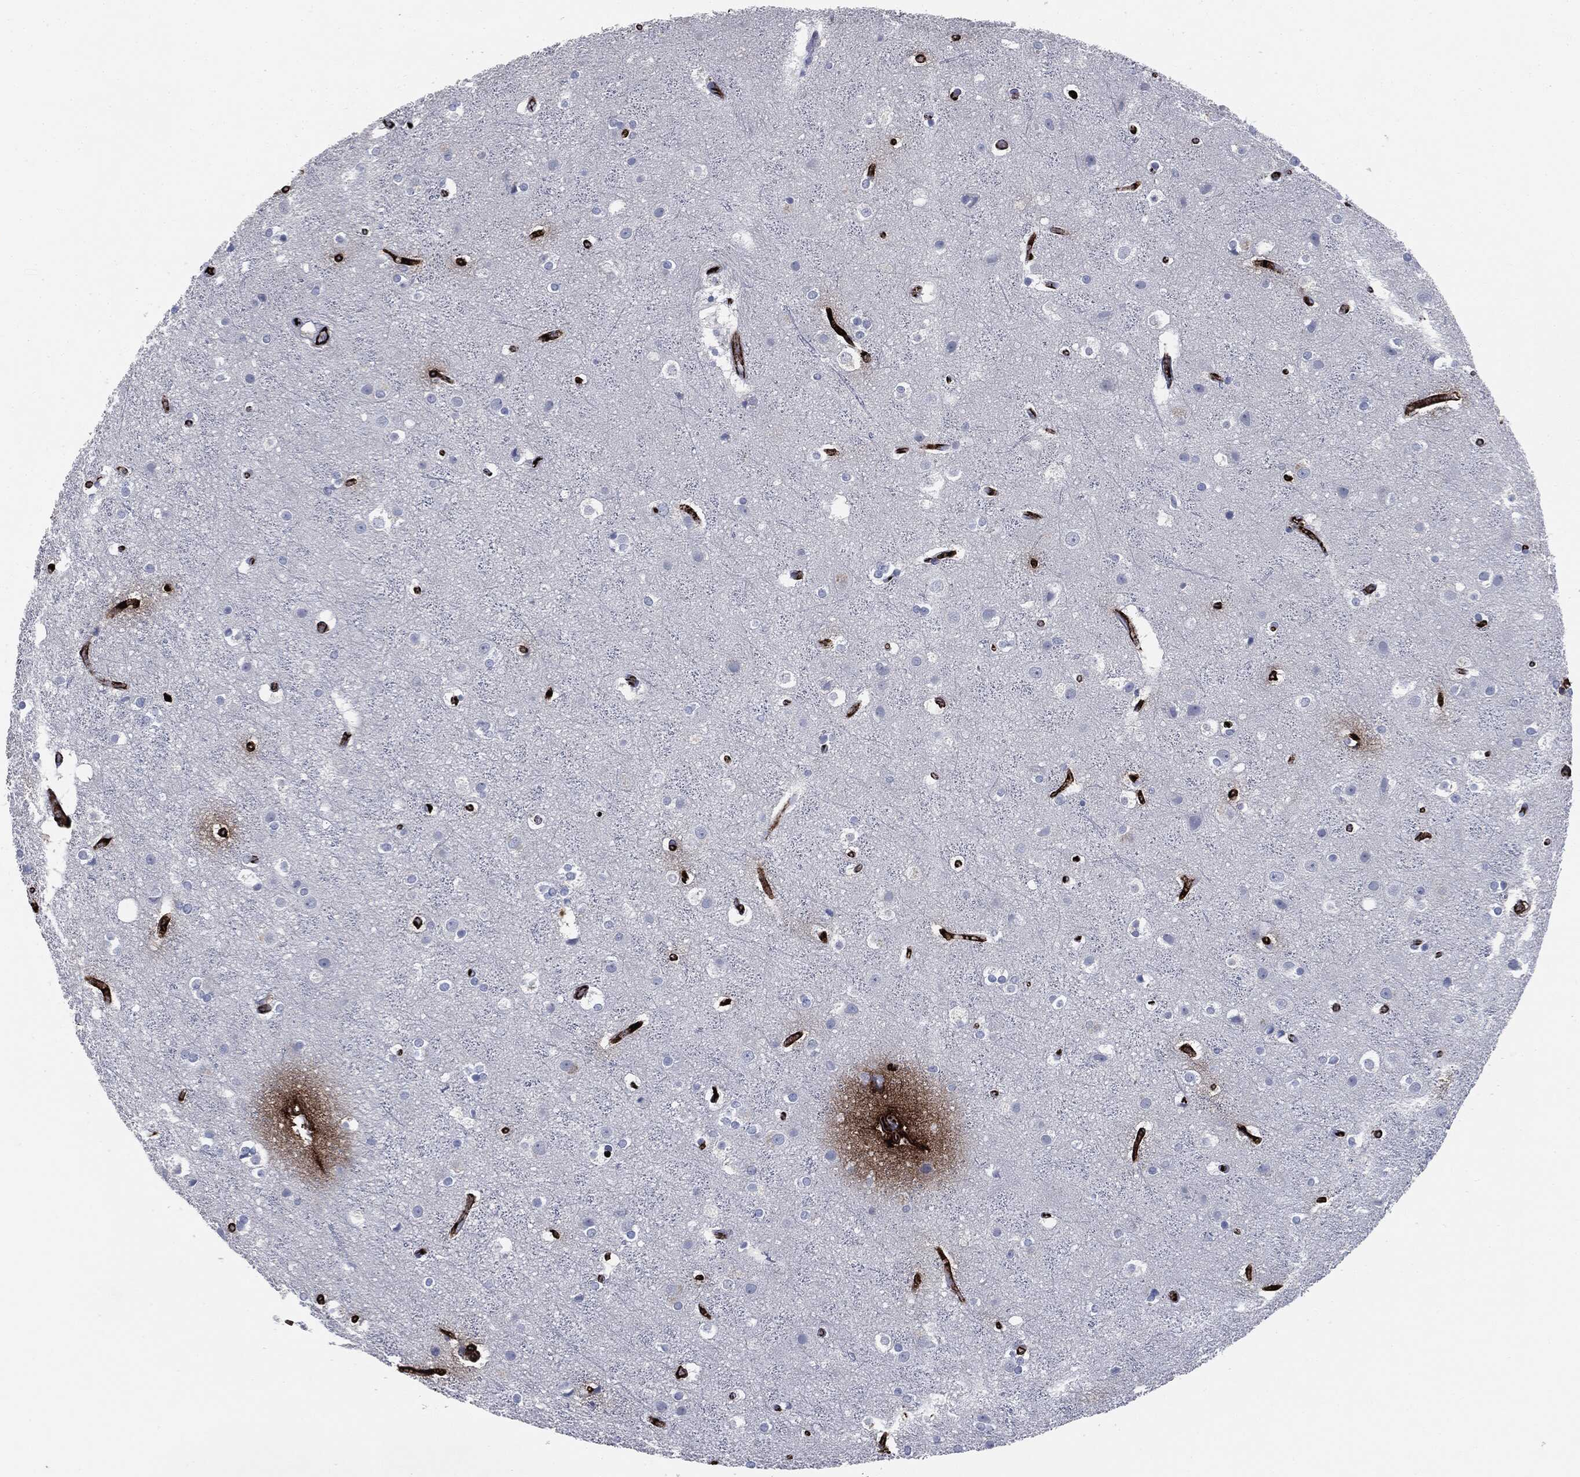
{"staining": {"intensity": "negative", "quantity": "none", "location": "none"}, "tissue": "cerebral cortex", "cell_type": "Endothelial cells", "image_type": "normal", "snomed": [{"axis": "morphology", "description": "Normal tissue, NOS"}, {"axis": "topography", "description": "Cerebral cortex"}], "caption": "Protein analysis of unremarkable cerebral cortex exhibits no significant positivity in endothelial cells. (Immunohistochemistry, brightfield microscopy, high magnification).", "gene": "APOB", "patient": {"sex": "female", "age": 52}}